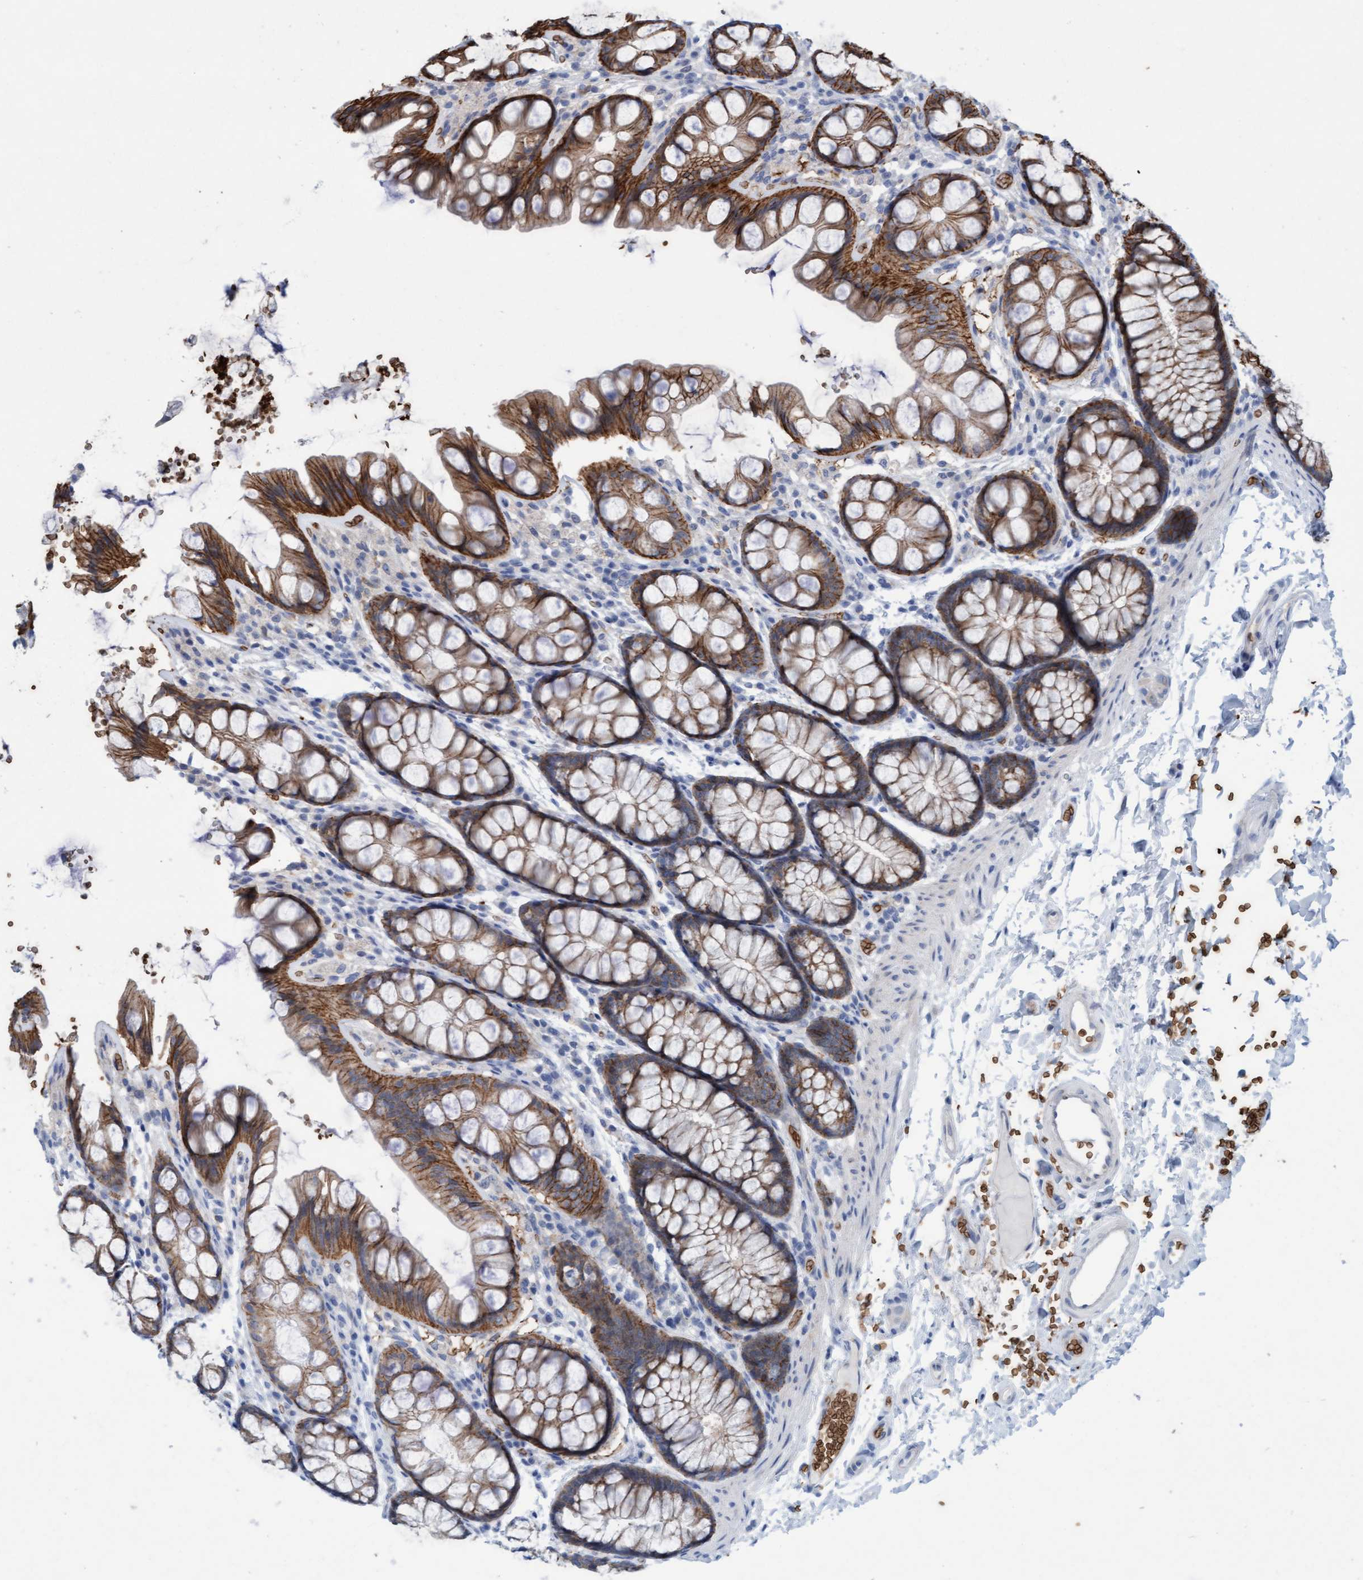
{"staining": {"intensity": "negative", "quantity": "none", "location": "none"}, "tissue": "colon", "cell_type": "Endothelial cells", "image_type": "normal", "snomed": [{"axis": "morphology", "description": "Normal tissue, NOS"}, {"axis": "topography", "description": "Colon"}], "caption": "Immunohistochemistry (IHC) photomicrograph of benign colon: colon stained with DAB reveals no significant protein expression in endothelial cells.", "gene": "SPEM2", "patient": {"sex": "male", "age": 47}}